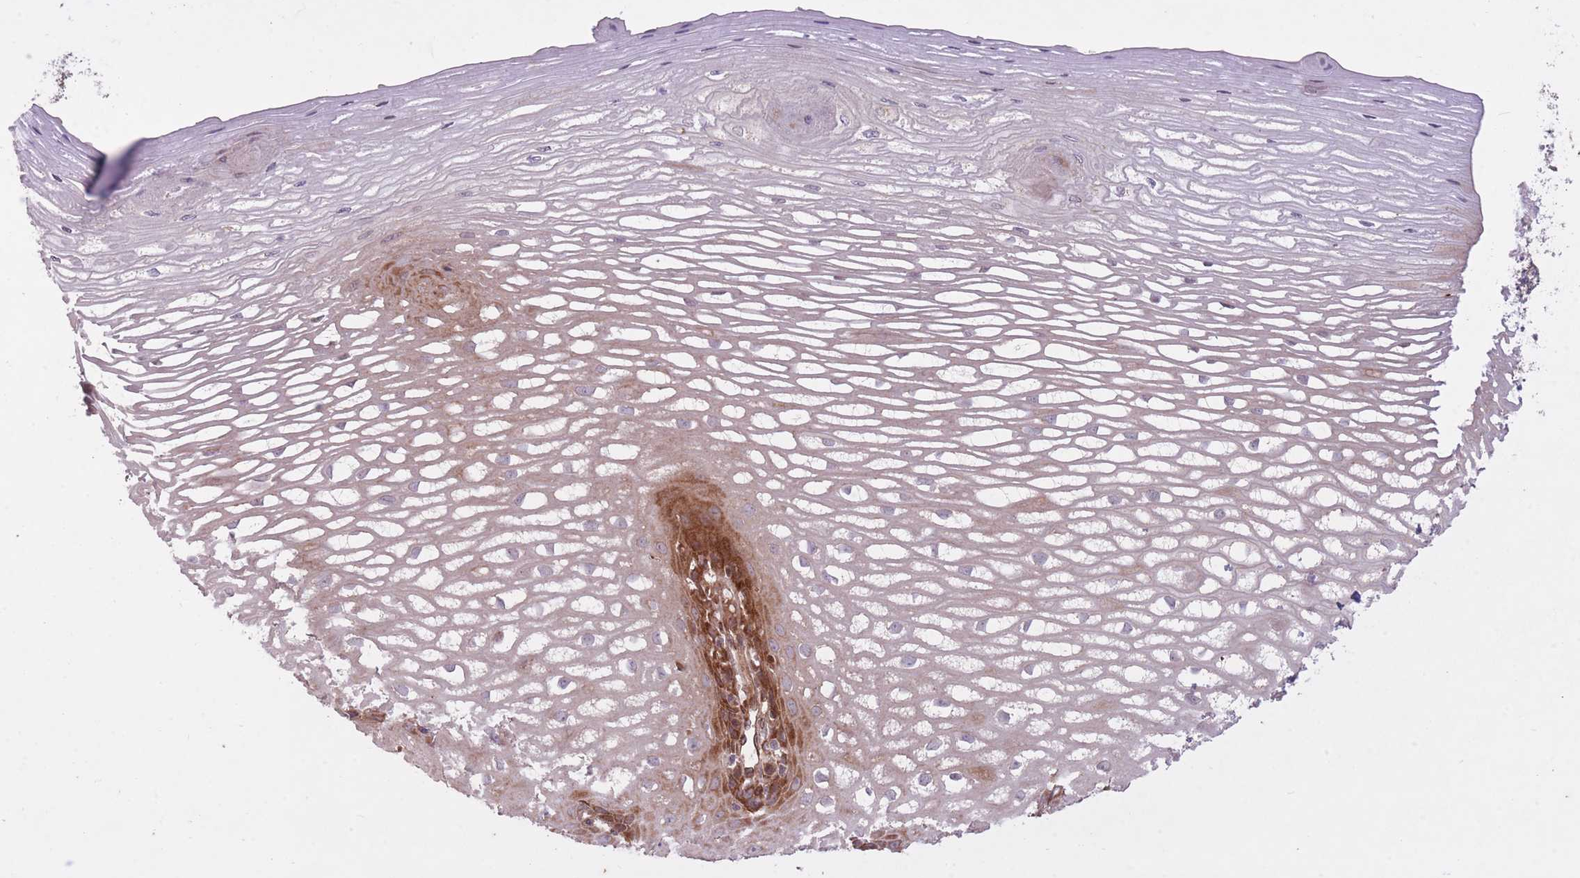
{"staining": {"intensity": "strong", "quantity": "25%-75%", "location": "cytoplasmic/membranous"}, "tissue": "esophagus", "cell_type": "Squamous epithelial cells", "image_type": "normal", "snomed": [{"axis": "morphology", "description": "Normal tissue, NOS"}, {"axis": "topography", "description": "Esophagus"}], "caption": "A high amount of strong cytoplasmic/membranous positivity is identified in approximately 25%-75% of squamous epithelial cells in benign esophagus.", "gene": "CISH", "patient": {"sex": "male", "age": 69}}